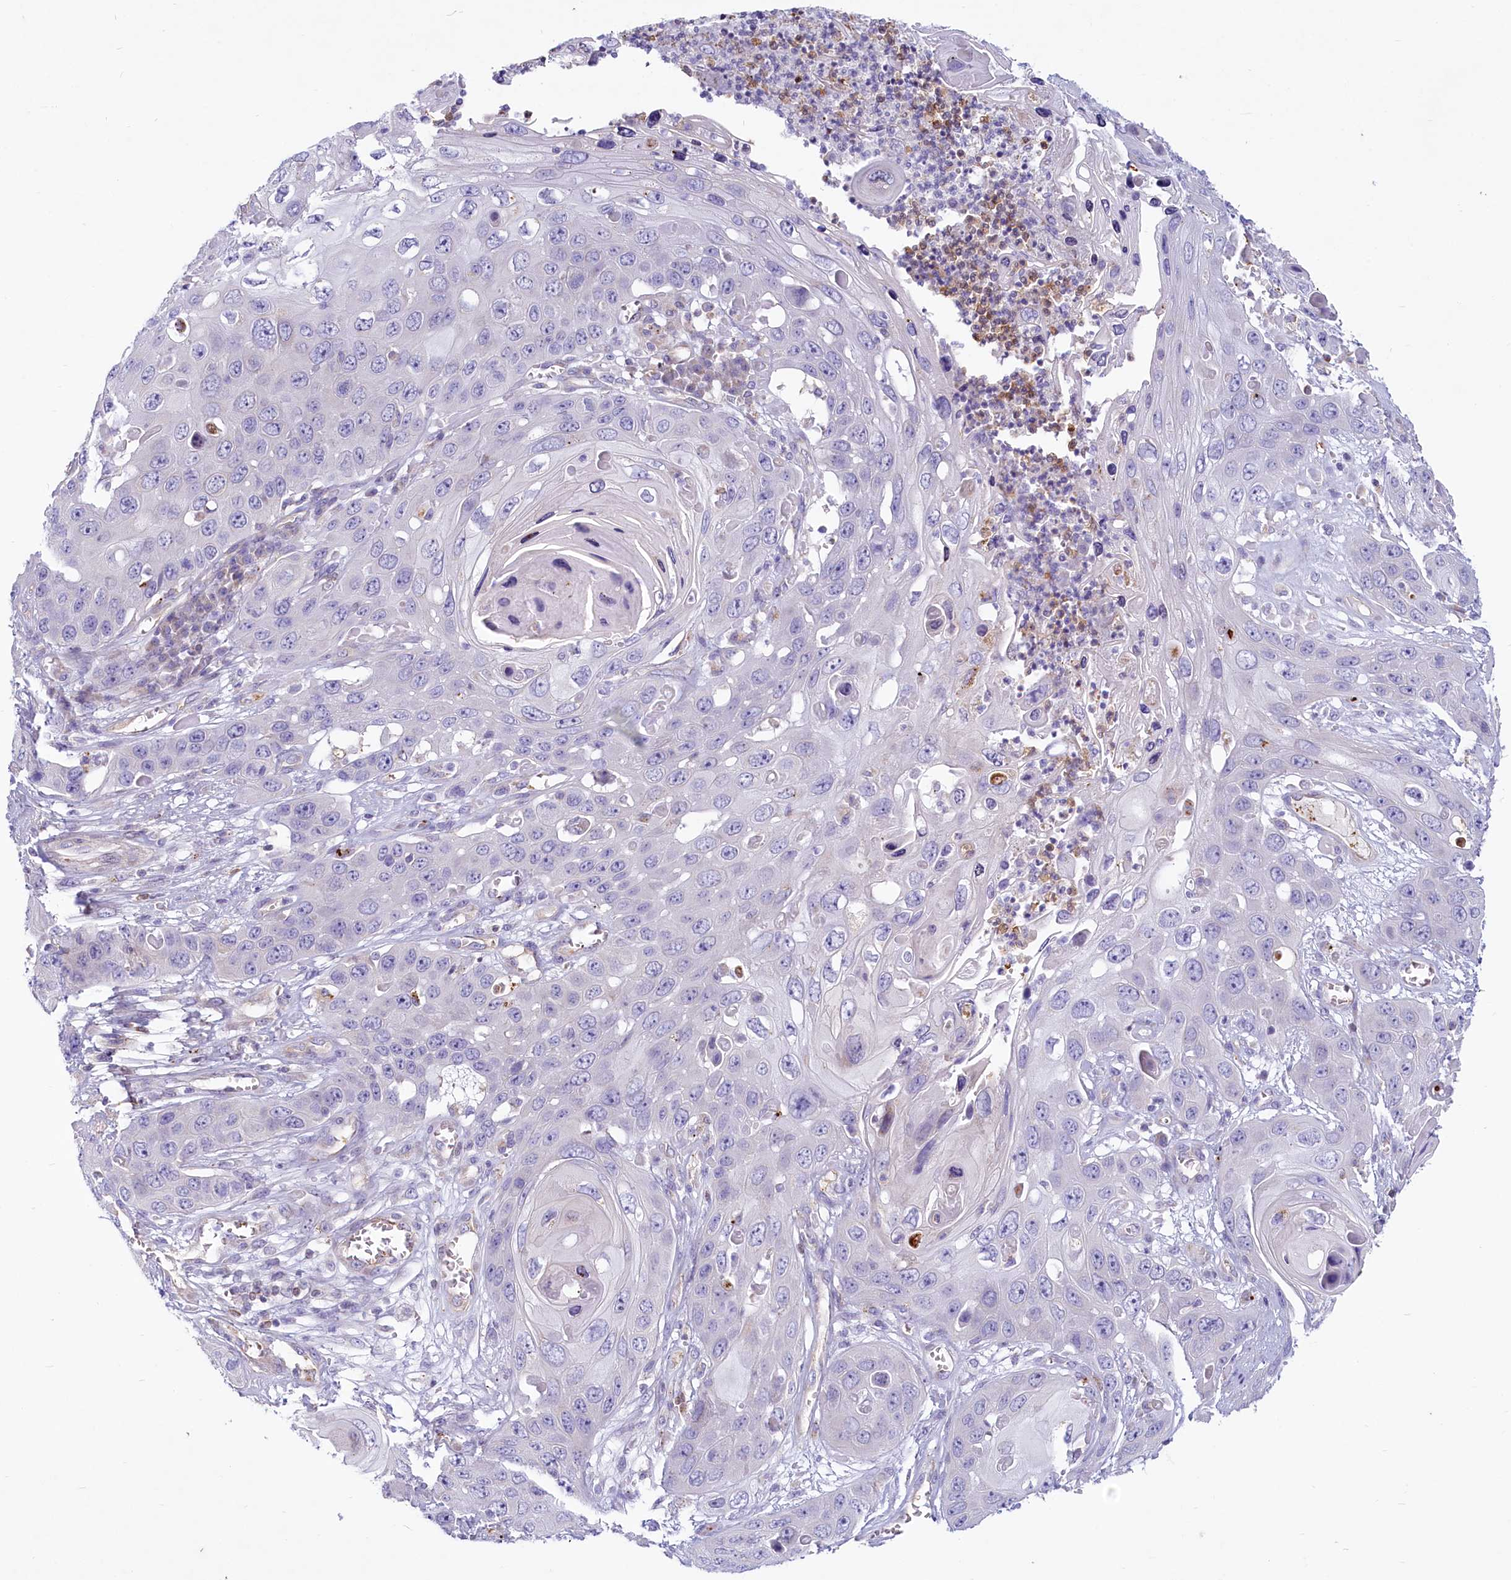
{"staining": {"intensity": "negative", "quantity": "none", "location": "none"}, "tissue": "skin cancer", "cell_type": "Tumor cells", "image_type": "cancer", "snomed": [{"axis": "morphology", "description": "Squamous cell carcinoma, NOS"}, {"axis": "topography", "description": "Skin"}], "caption": "Tumor cells show no significant positivity in skin cancer.", "gene": "LMOD3", "patient": {"sex": "male", "age": 55}}